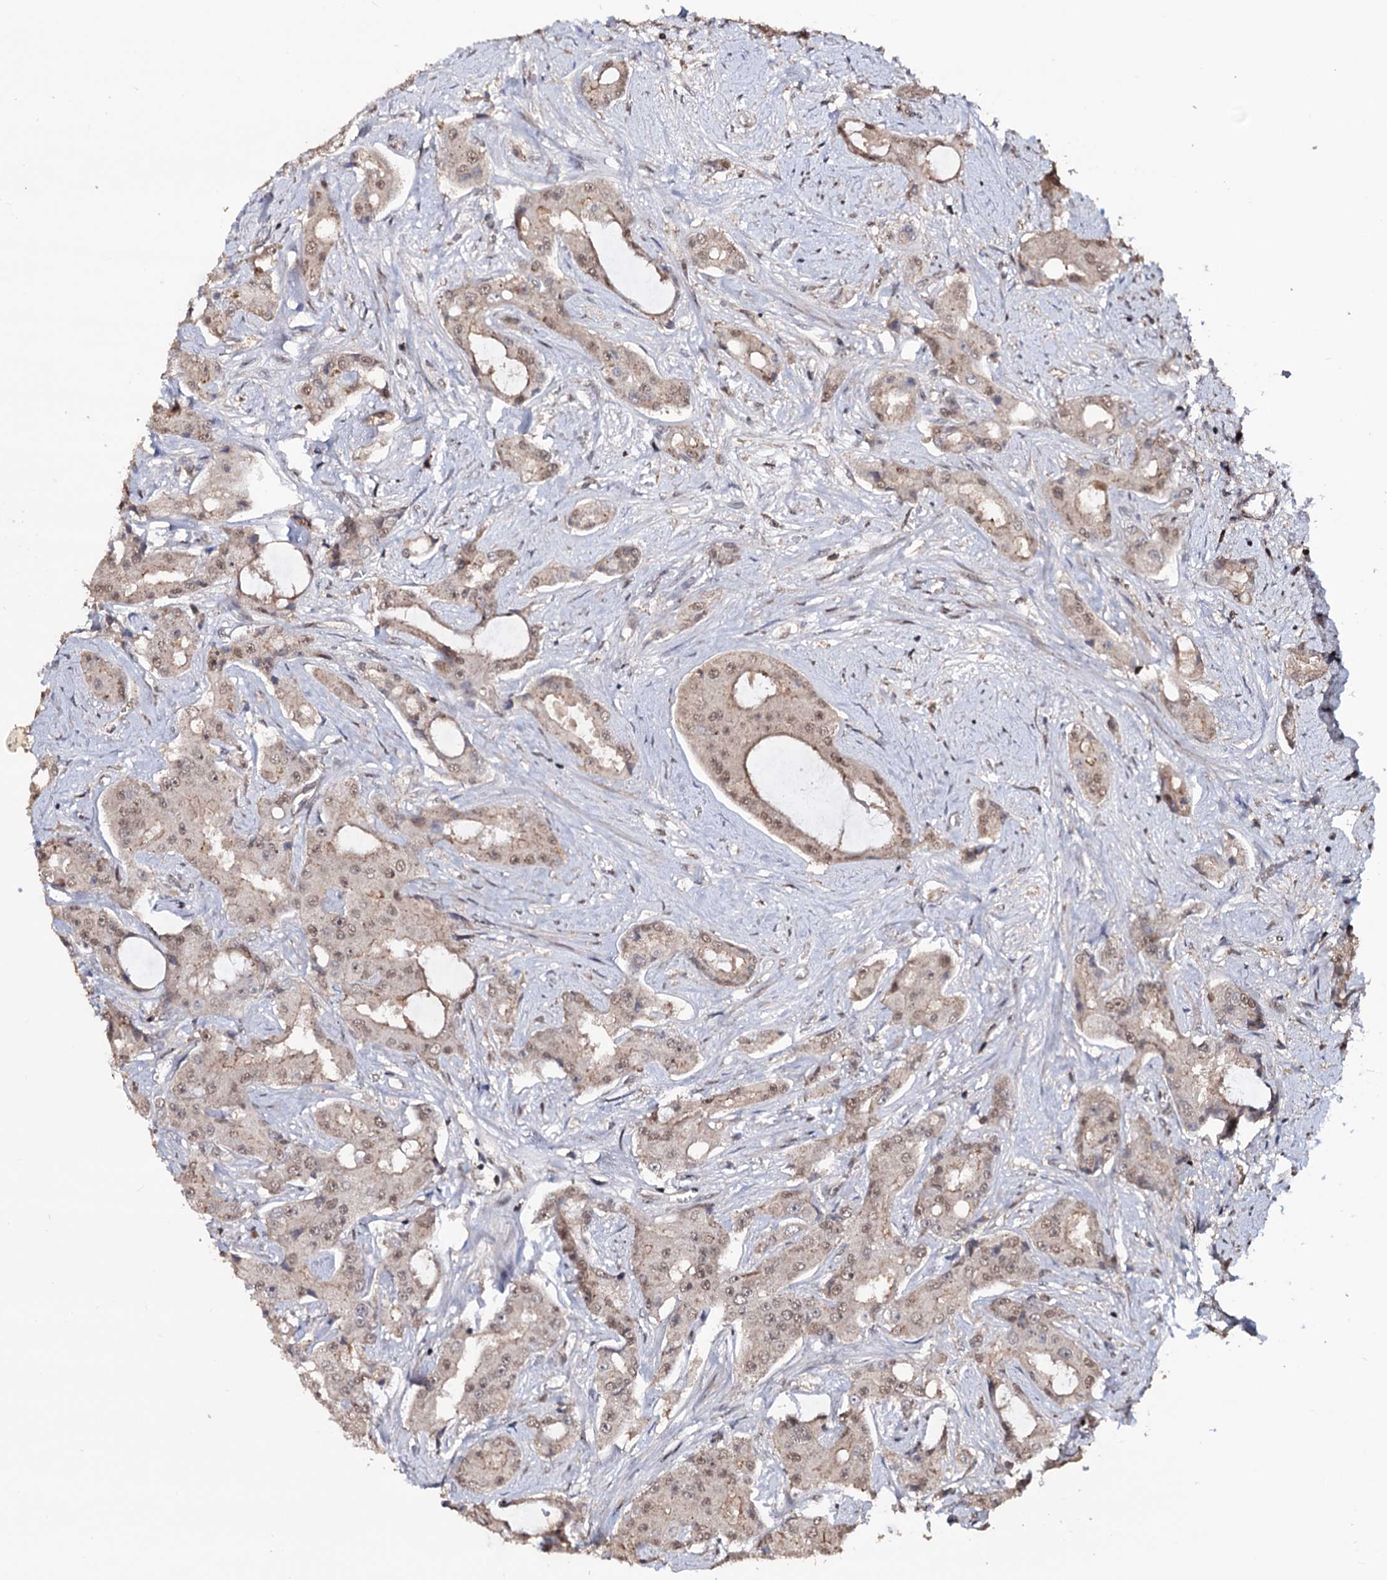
{"staining": {"intensity": "weak", "quantity": "25%-75%", "location": "cytoplasmic/membranous,nuclear"}, "tissue": "prostate cancer", "cell_type": "Tumor cells", "image_type": "cancer", "snomed": [{"axis": "morphology", "description": "Adenocarcinoma, High grade"}, {"axis": "topography", "description": "Prostate"}], "caption": "Weak cytoplasmic/membranous and nuclear positivity is identified in approximately 25%-75% of tumor cells in prostate adenocarcinoma (high-grade).", "gene": "KLF5", "patient": {"sex": "male", "age": 73}}